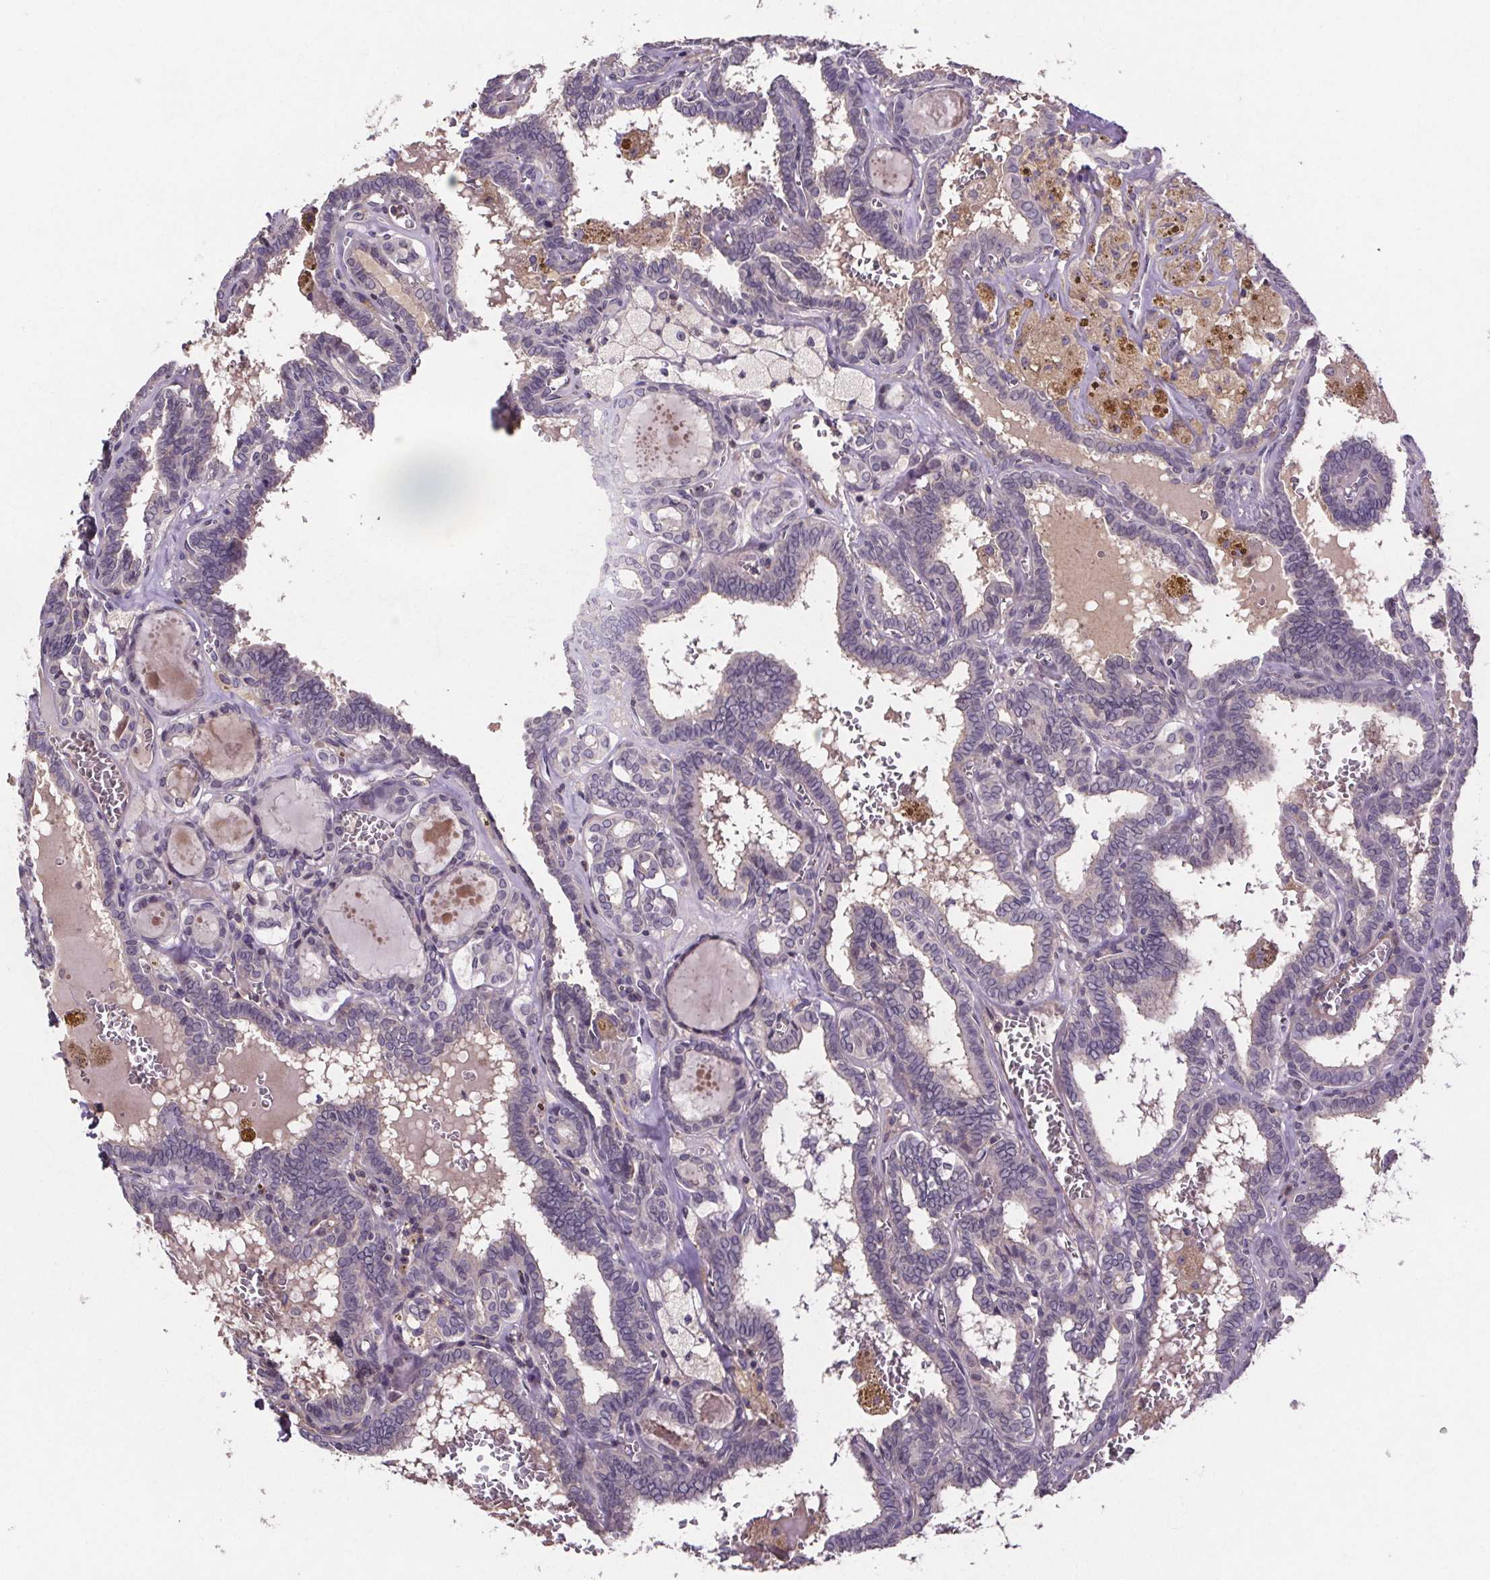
{"staining": {"intensity": "negative", "quantity": "none", "location": "none"}, "tissue": "thyroid cancer", "cell_type": "Tumor cells", "image_type": "cancer", "snomed": [{"axis": "morphology", "description": "Papillary adenocarcinoma, NOS"}, {"axis": "topography", "description": "Thyroid gland"}], "caption": "High magnification brightfield microscopy of thyroid cancer (papillary adenocarcinoma) stained with DAB (brown) and counterstained with hematoxylin (blue): tumor cells show no significant staining. (DAB immunohistochemistry visualized using brightfield microscopy, high magnification).", "gene": "CLN3", "patient": {"sex": "female", "age": 39}}